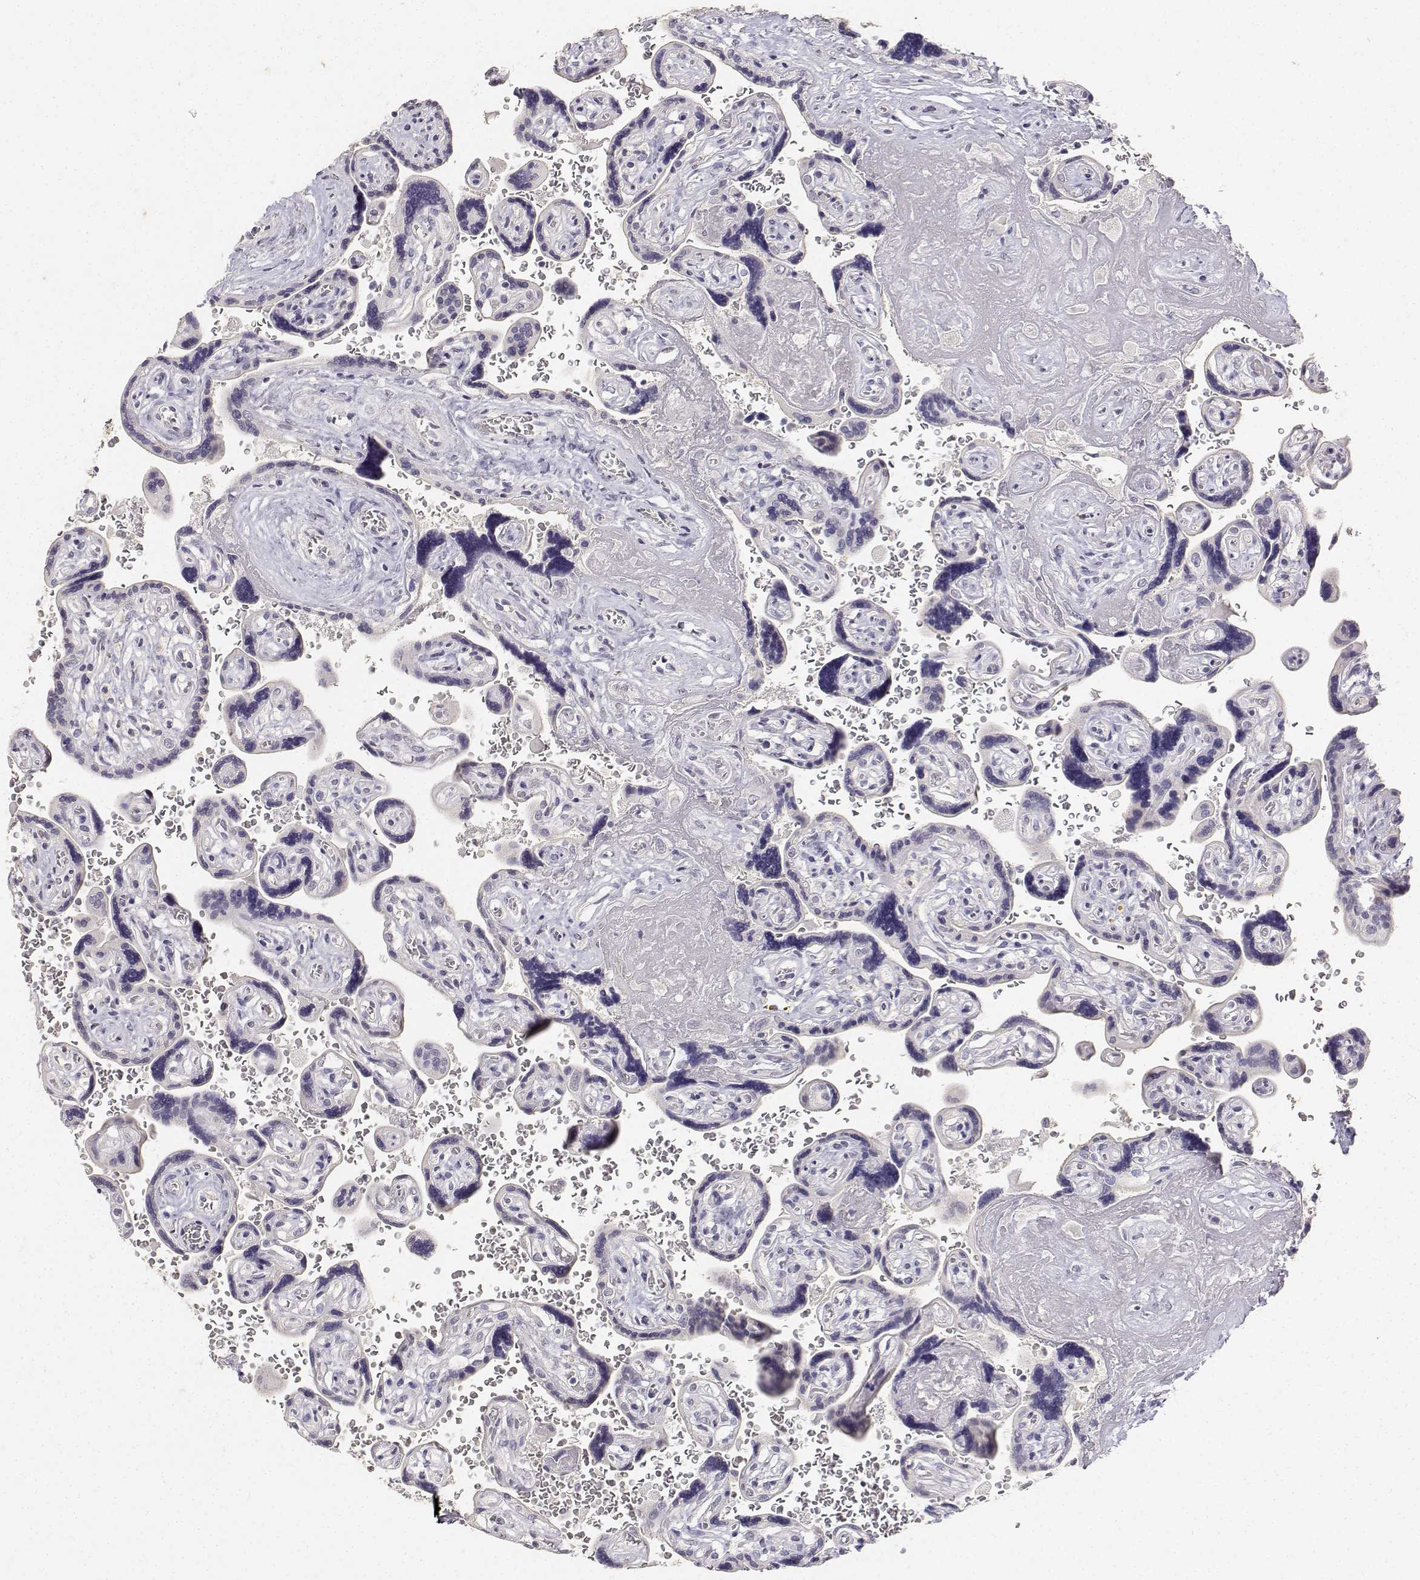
{"staining": {"intensity": "weak", "quantity": ">75%", "location": "cytoplasmic/membranous"}, "tissue": "placenta", "cell_type": "Decidual cells", "image_type": "normal", "snomed": [{"axis": "morphology", "description": "Normal tissue, NOS"}, {"axis": "topography", "description": "Placenta"}], "caption": "Immunohistochemistry (IHC) image of unremarkable human placenta stained for a protein (brown), which reveals low levels of weak cytoplasmic/membranous staining in about >75% of decidual cells.", "gene": "PAEP", "patient": {"sex": "female", "age": 32}}